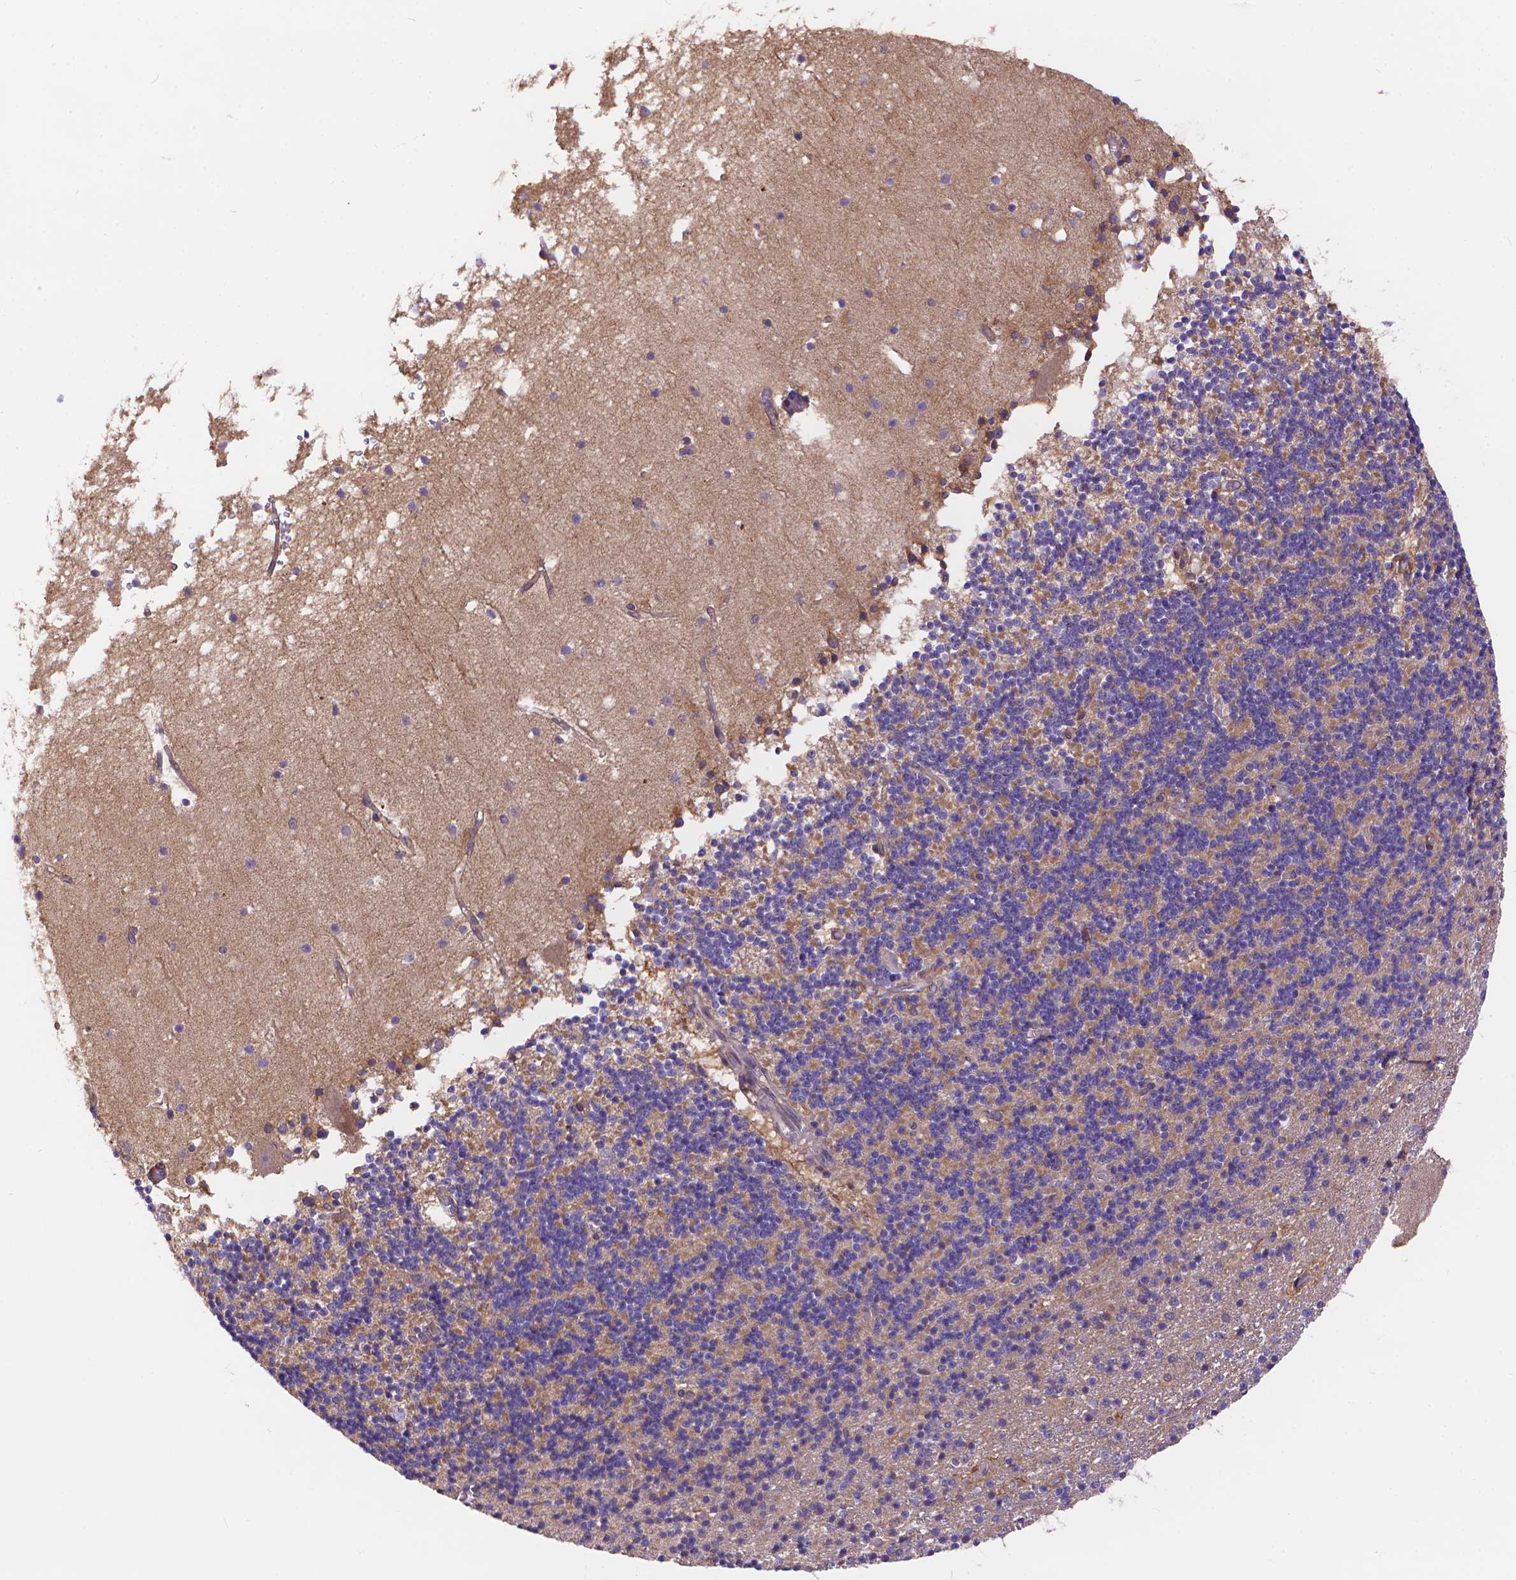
{"staining": {"intensity": "moderate", "quantity": "<25%", "location": "cytoplasmic/membranous"}, "tissue": "cerebellum", "cell_type": "Cells in granular layer", "image_type": "normal", "snomed": [{"axis": "morphology", "description": "Normal tissue, NOS"}, {"axis": "topography", "description": "Cerebellum"}], "caption": "Cerebellum stained with DAB immunohistochemistry (IHC) reveals low levels of moderate cytoplasmic/membranous staining in approximately <25% of cells in granular layer.", "gene": "ARAP1", "patient": {"sex": "male", "age": 70}}